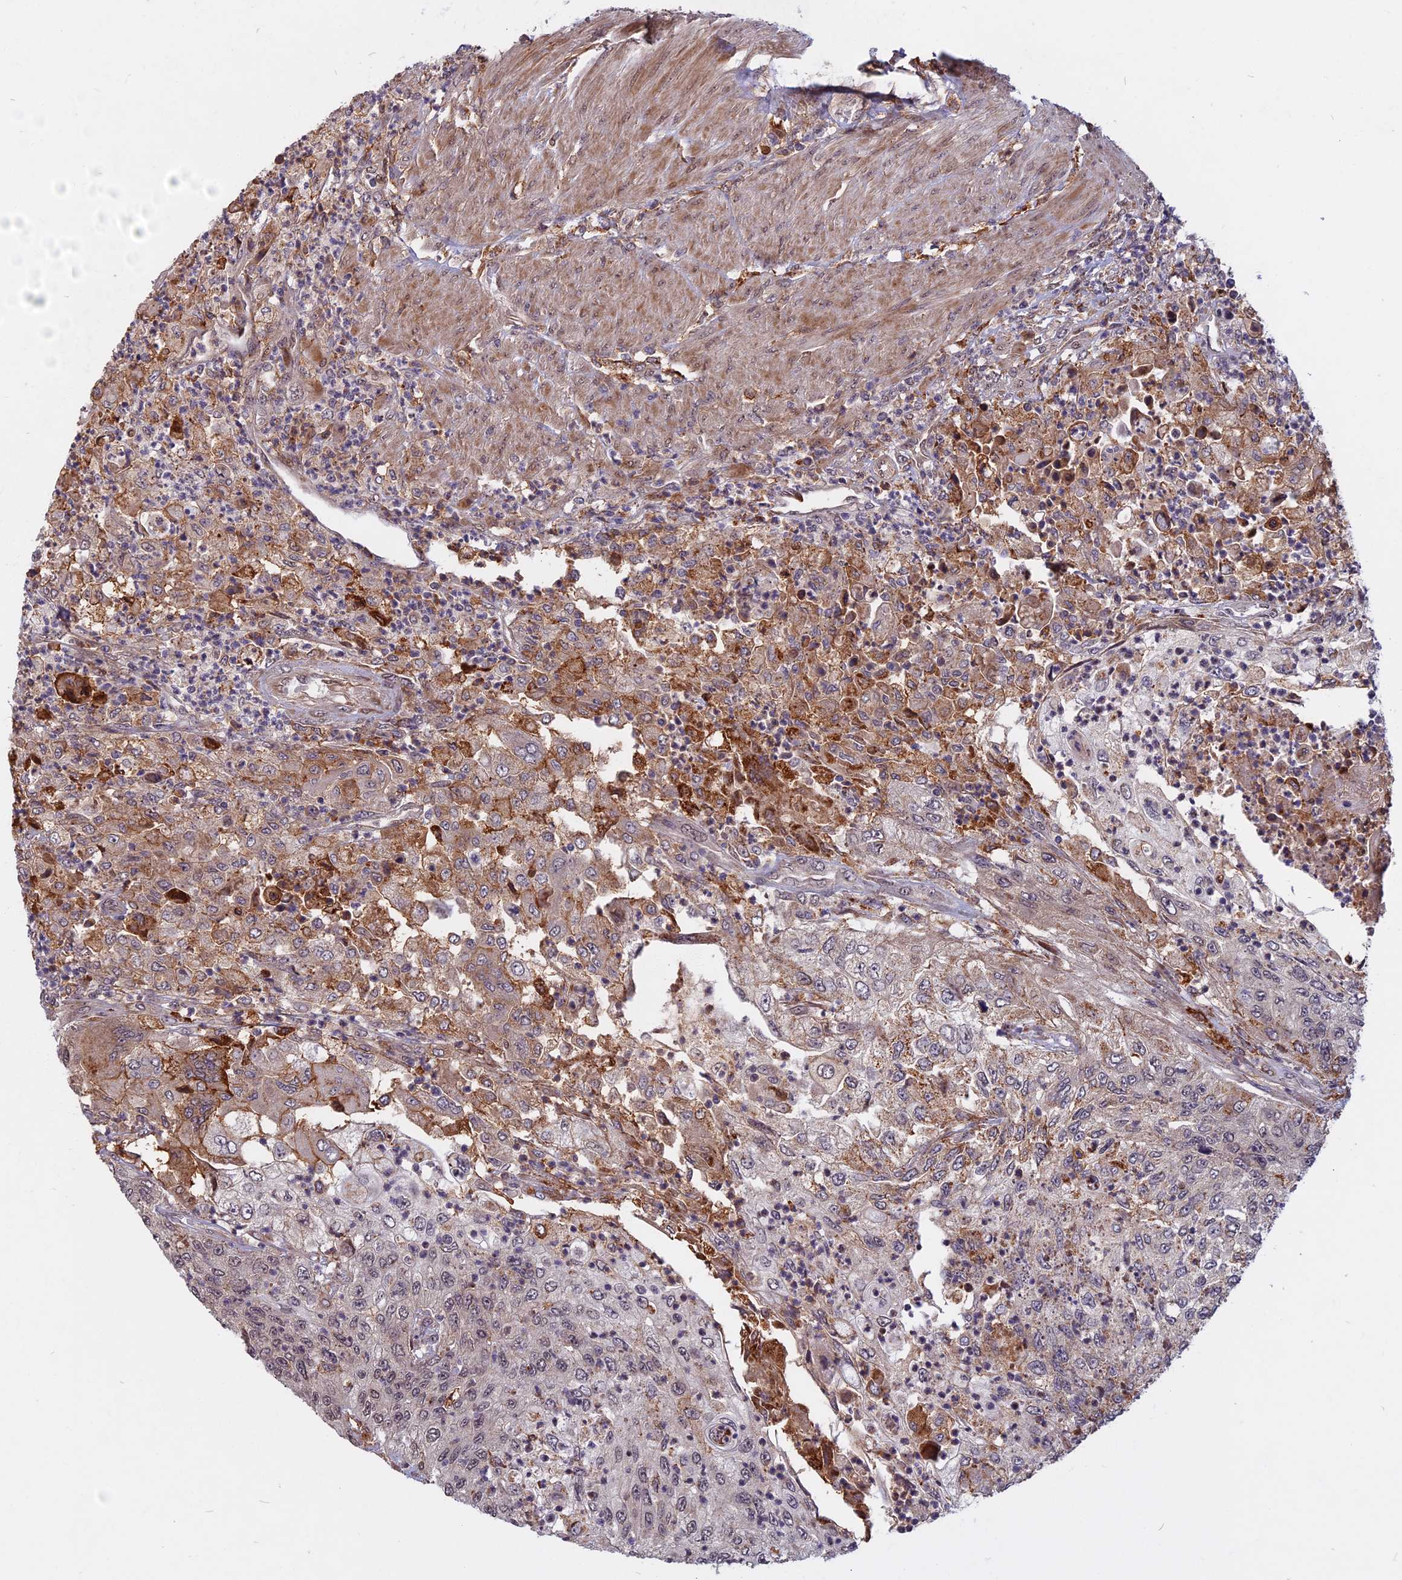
{"staining": {"intensity": "moderate", "quantity": "<25%", "location": "cytoplasmic/membranous"}, "tissue": "urothelial cancer", "cell_type": "Tumor cells", "image_type": "cancer", "snomed": [{"axis": "morphology", "description": "Urothelial carcinoma, High grade"}, {"axis": "topography", "description": "Urinary bladder"}], "caption": "This is an image of immunohistochemistry (IHC) staining of urothelial cancer, which shows moderate positivity in the cytoplasmic/membranous of tumor cells.", "gene": "SPG11", "patient": {"sex": "female", "age": 60}}